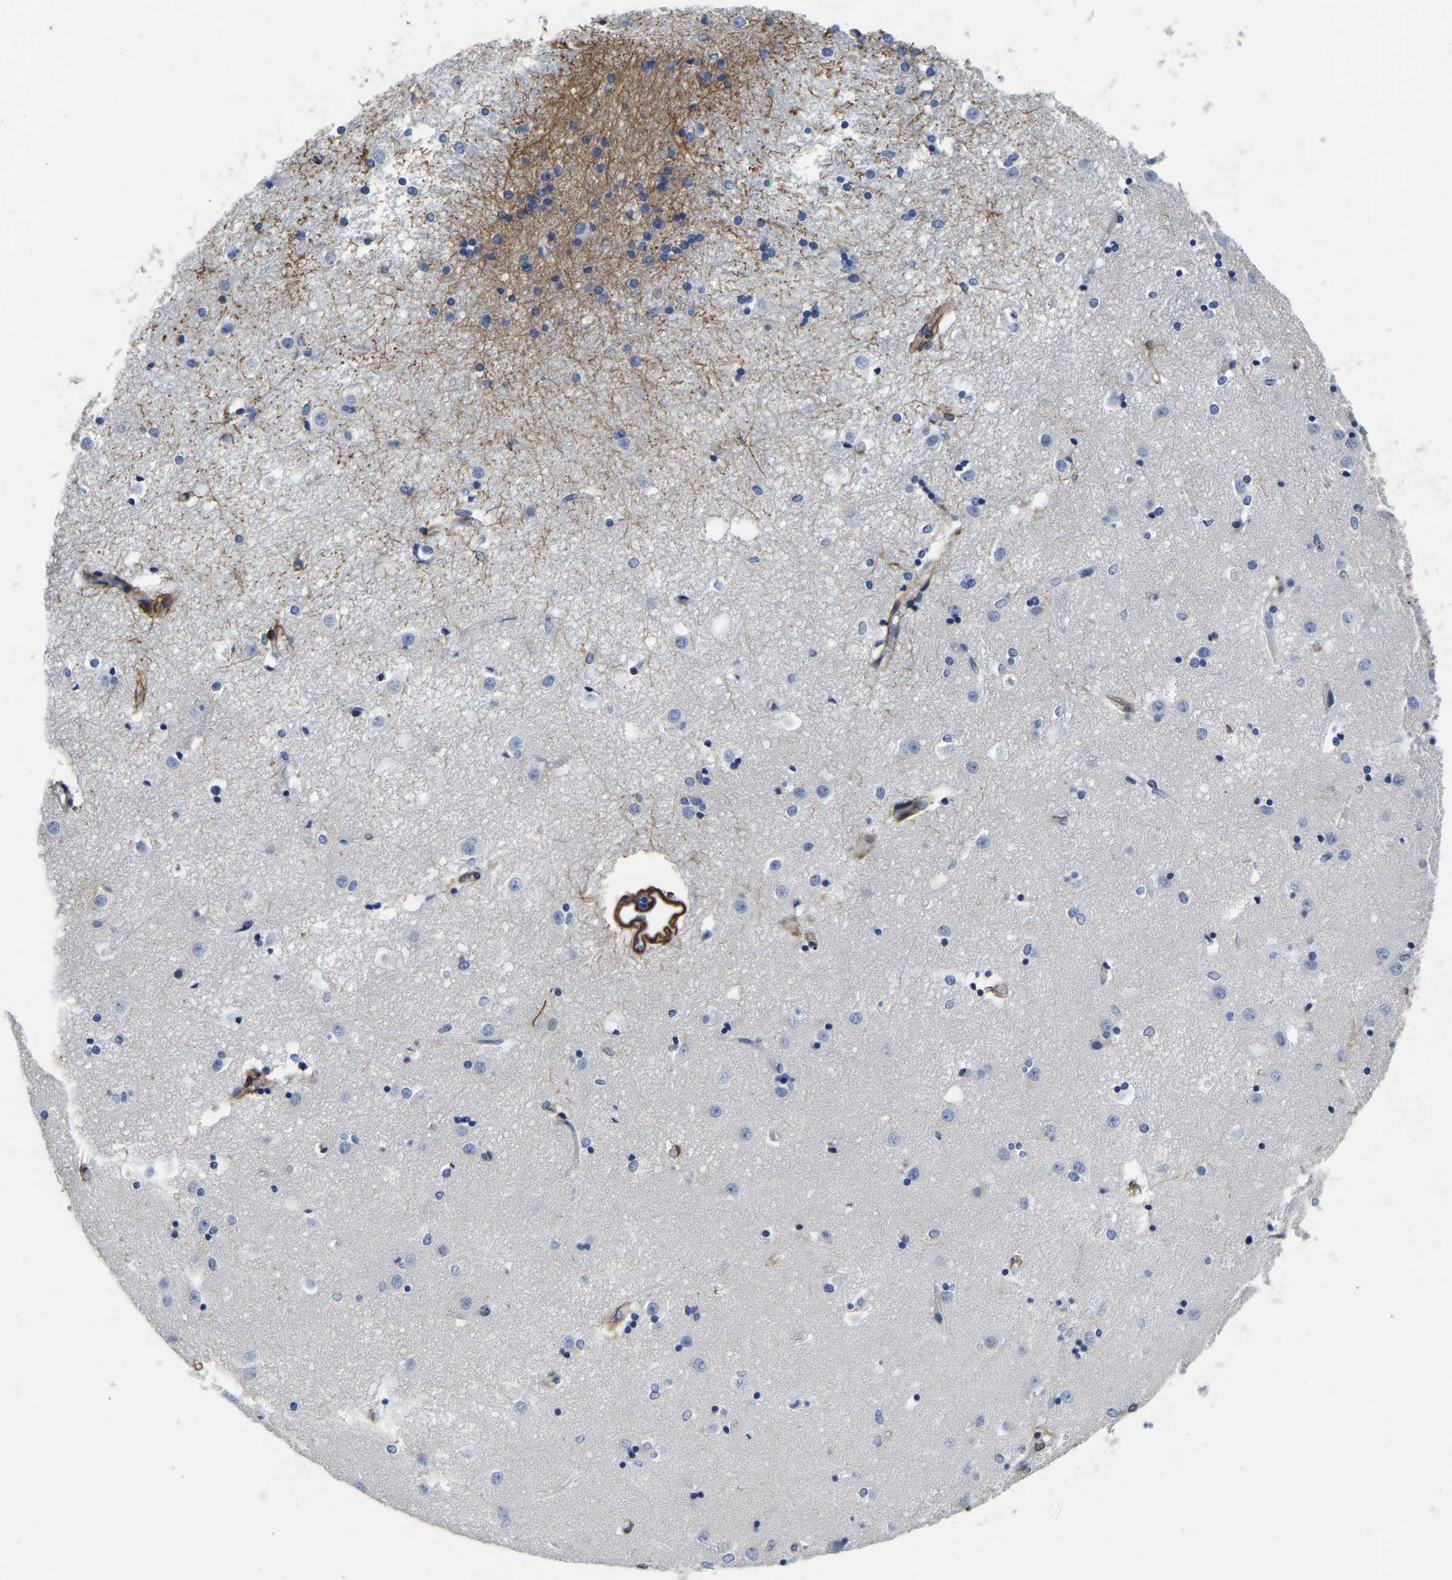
{"staining": {"intensity": "moderate", "quantity": "<25%", "location": "cytoplasmic/membranous"}, "tissue": "caudate", "cell_type": "Glial cells", "image_type": "normal", "snomed": [{"axis": "morphology", "description": "Normal tissue, NOS"}, {"axis": "topography", "description": "Lateral ventricle wall"}], "caption": "This micrograph demonstrates immunohistochemistry staining of benign caudate, with low moderate cytoplasmic/membranous positivity in about <25% of glial cells.", "gene": "COL6A1", "patient": {"sex": "male", "age": 45}}